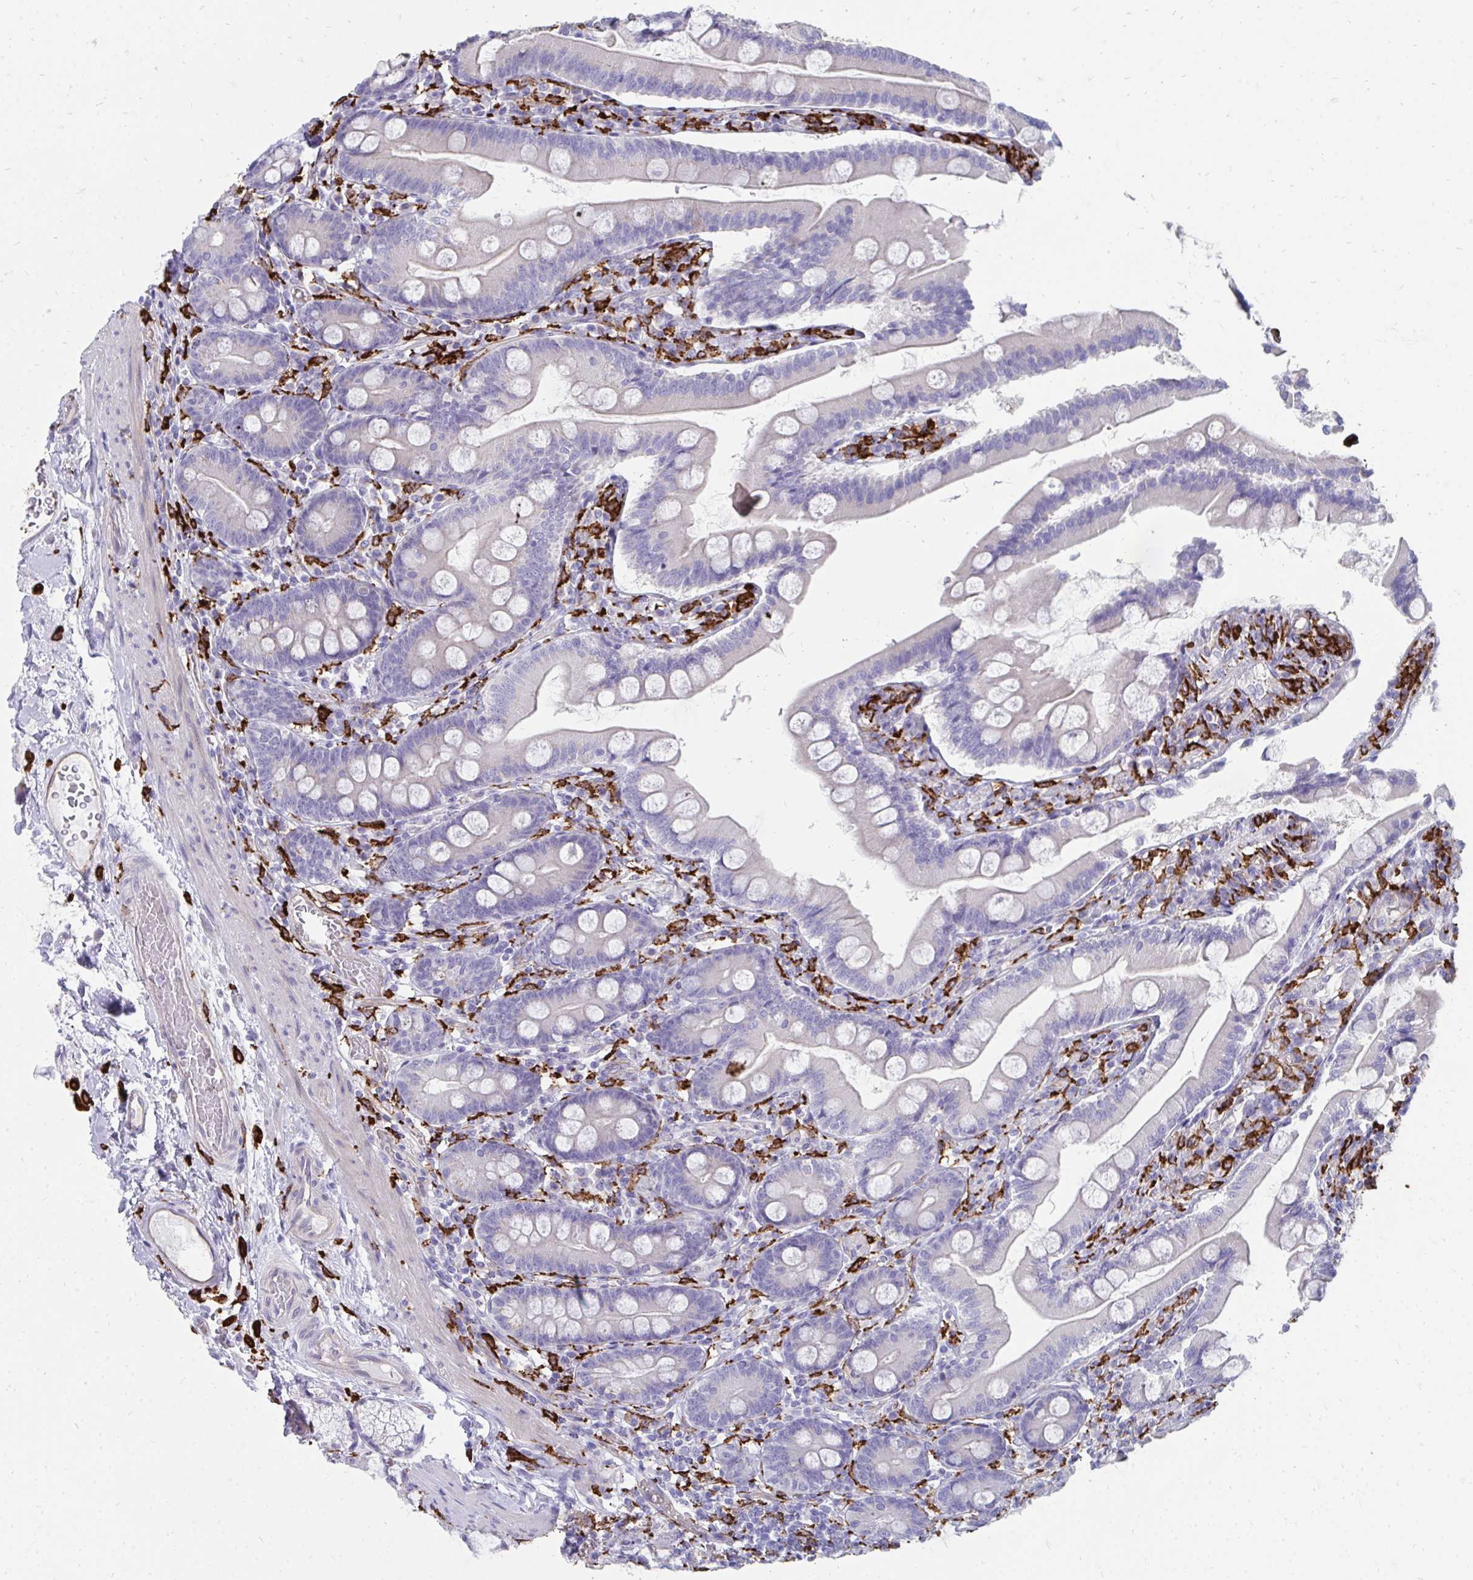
{"staining": {"intensity": "weak", "quantity": "<25%", "location": "cytoplasmic/membranous"}, "tissue": "duodenum", "cell_type": "Glandular cells", "image_type": "normal", "snomed": [{"axis": "morphology", "description": "Normal tissue, NOS"}, {"axis": "topography", "description": "Duodenum"}], "caption": "Immunohistochemical staining of unremarkable duodenum demonstrates no significant staining in glandular cells. (Immunohistochemistry, brightfield microscopy, high magnification).", "gene": "CD163", "patient": {"sex": "female", "age": 67}}